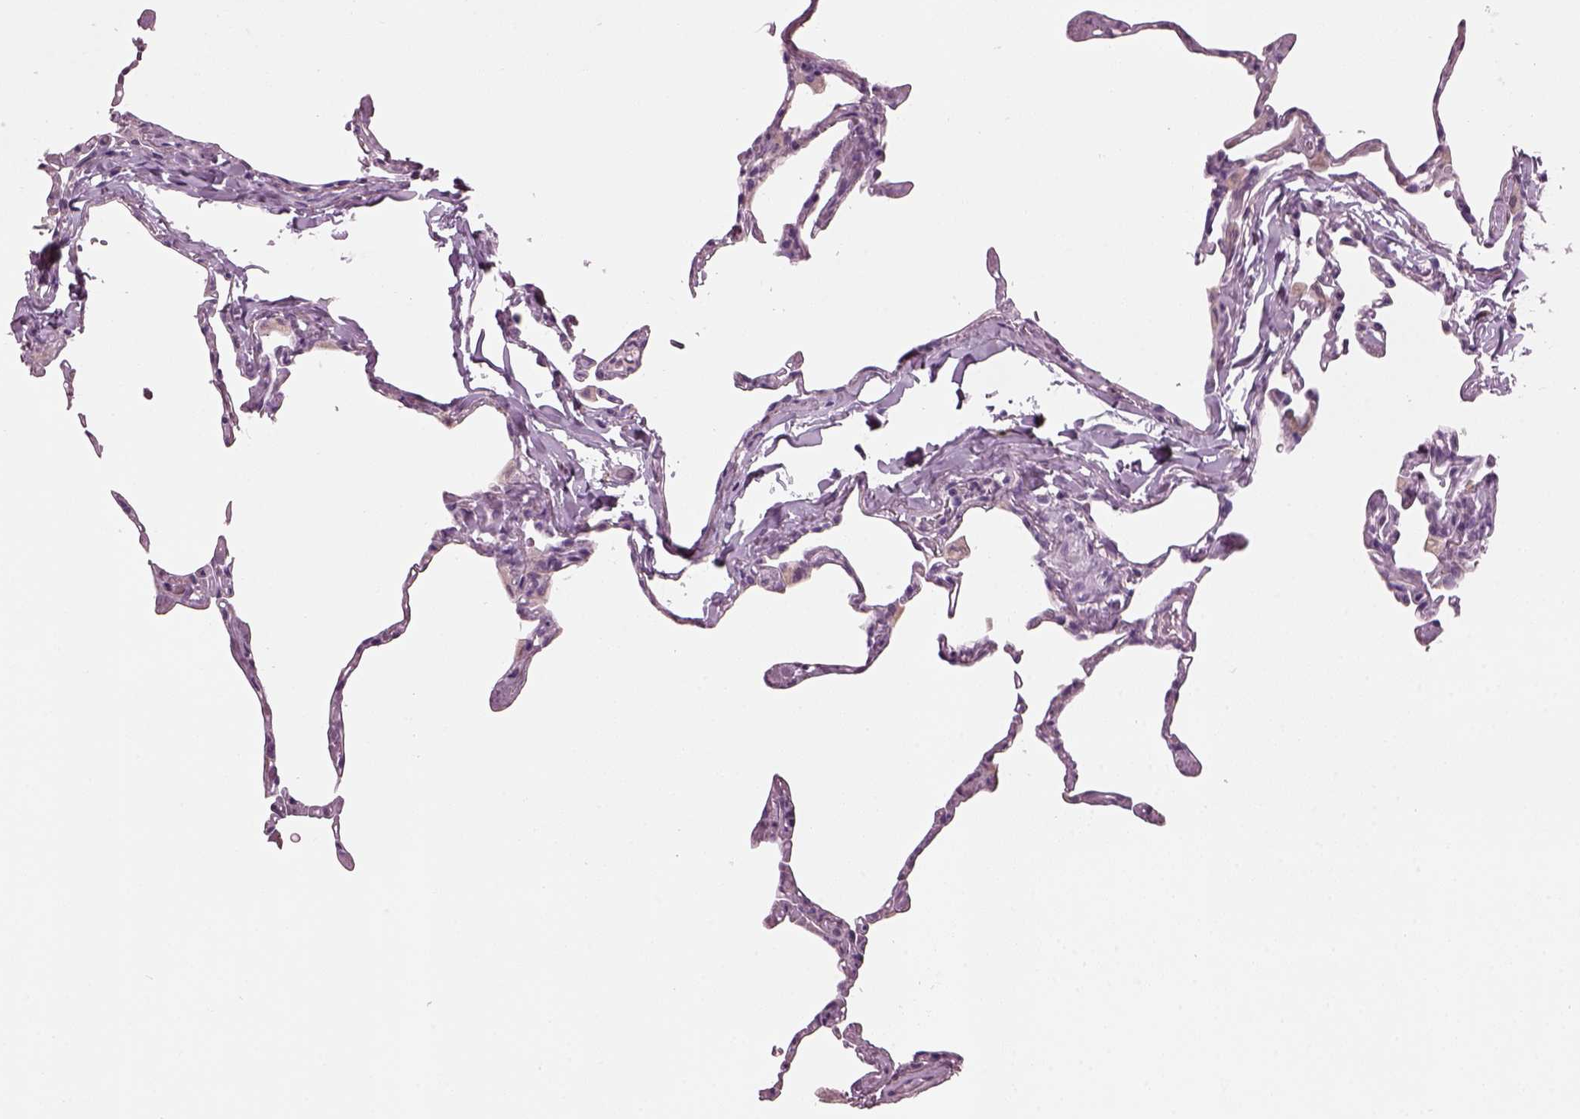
{"staining": {"intensity": "negative", "quantity": "none", "location": "none"}, "tissue": "lung", "cell_type": "Alveolar cells", "image_type": "normal", "snomed": [{"axis": "morphology", "description": "Normal tissue, NOS"}, {"axis": "topography", "description": "Lung"}], "caption": "An IHC micrograph of benign lung is shown. There is no staining in alveolar cells of lung.", "gene": "PRR9", "patient": {"sex": "male", "age": 65}}